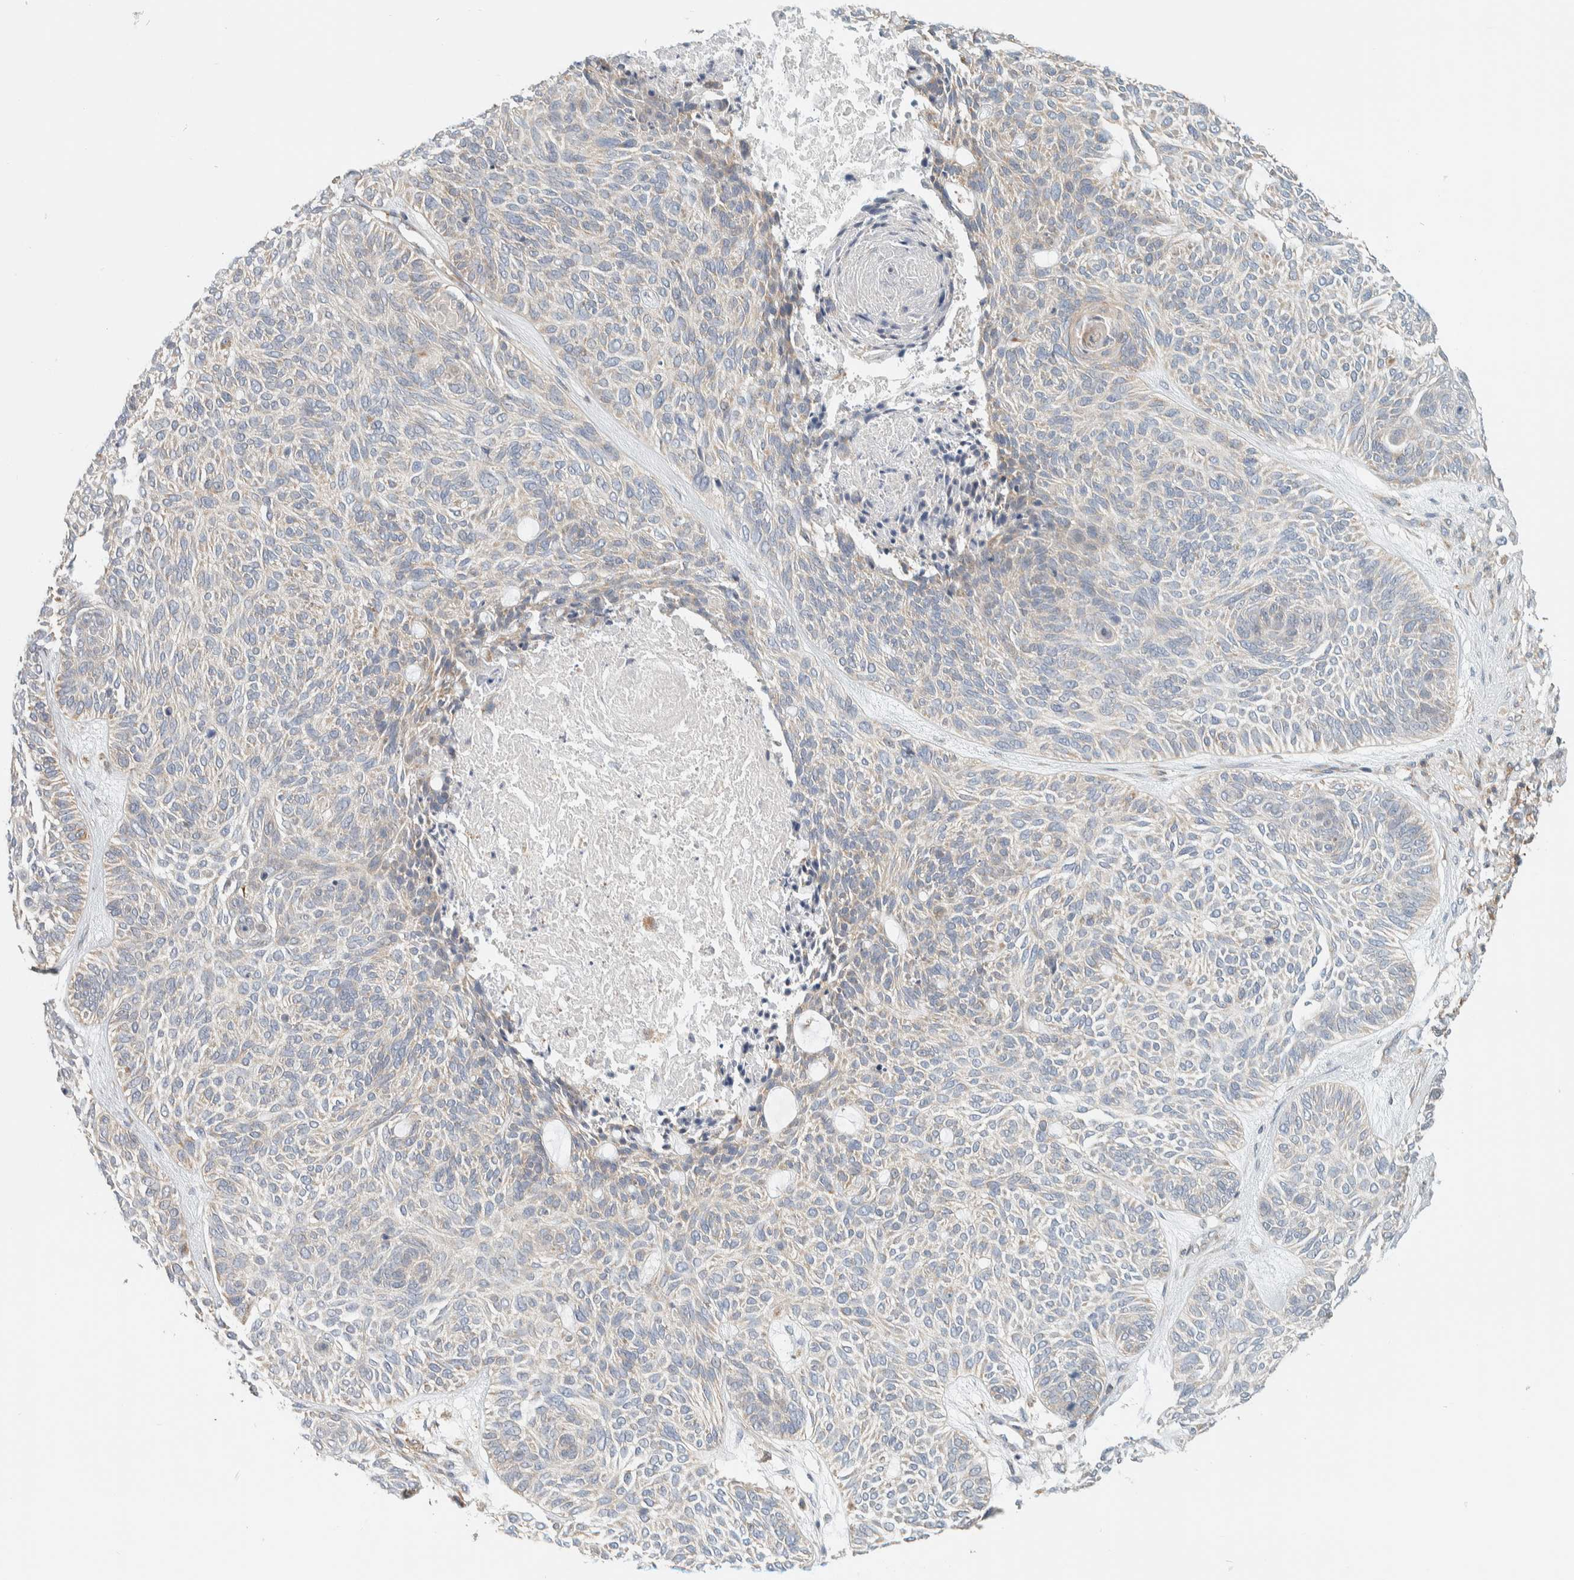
{"staining": {"intensity": "weak", "quantity": "<25%", "location": "cytoplasmic/membranous"}, "tissue": "skin cancer", "cell_type": "Tumor cells", "image_type": "cancer", "snomed": [{"axis": "morphology", "description": "Basal cell carcinoma"}, {"axis": "topography", "description": "Skin"}], "caption": "The IHC histopathology image has no significant staining in tumor cells of skin cancer (basal cell carcinoma) tissue.", "gene": "CCDC57", "patient": {"sex": "male", "age": 55}}